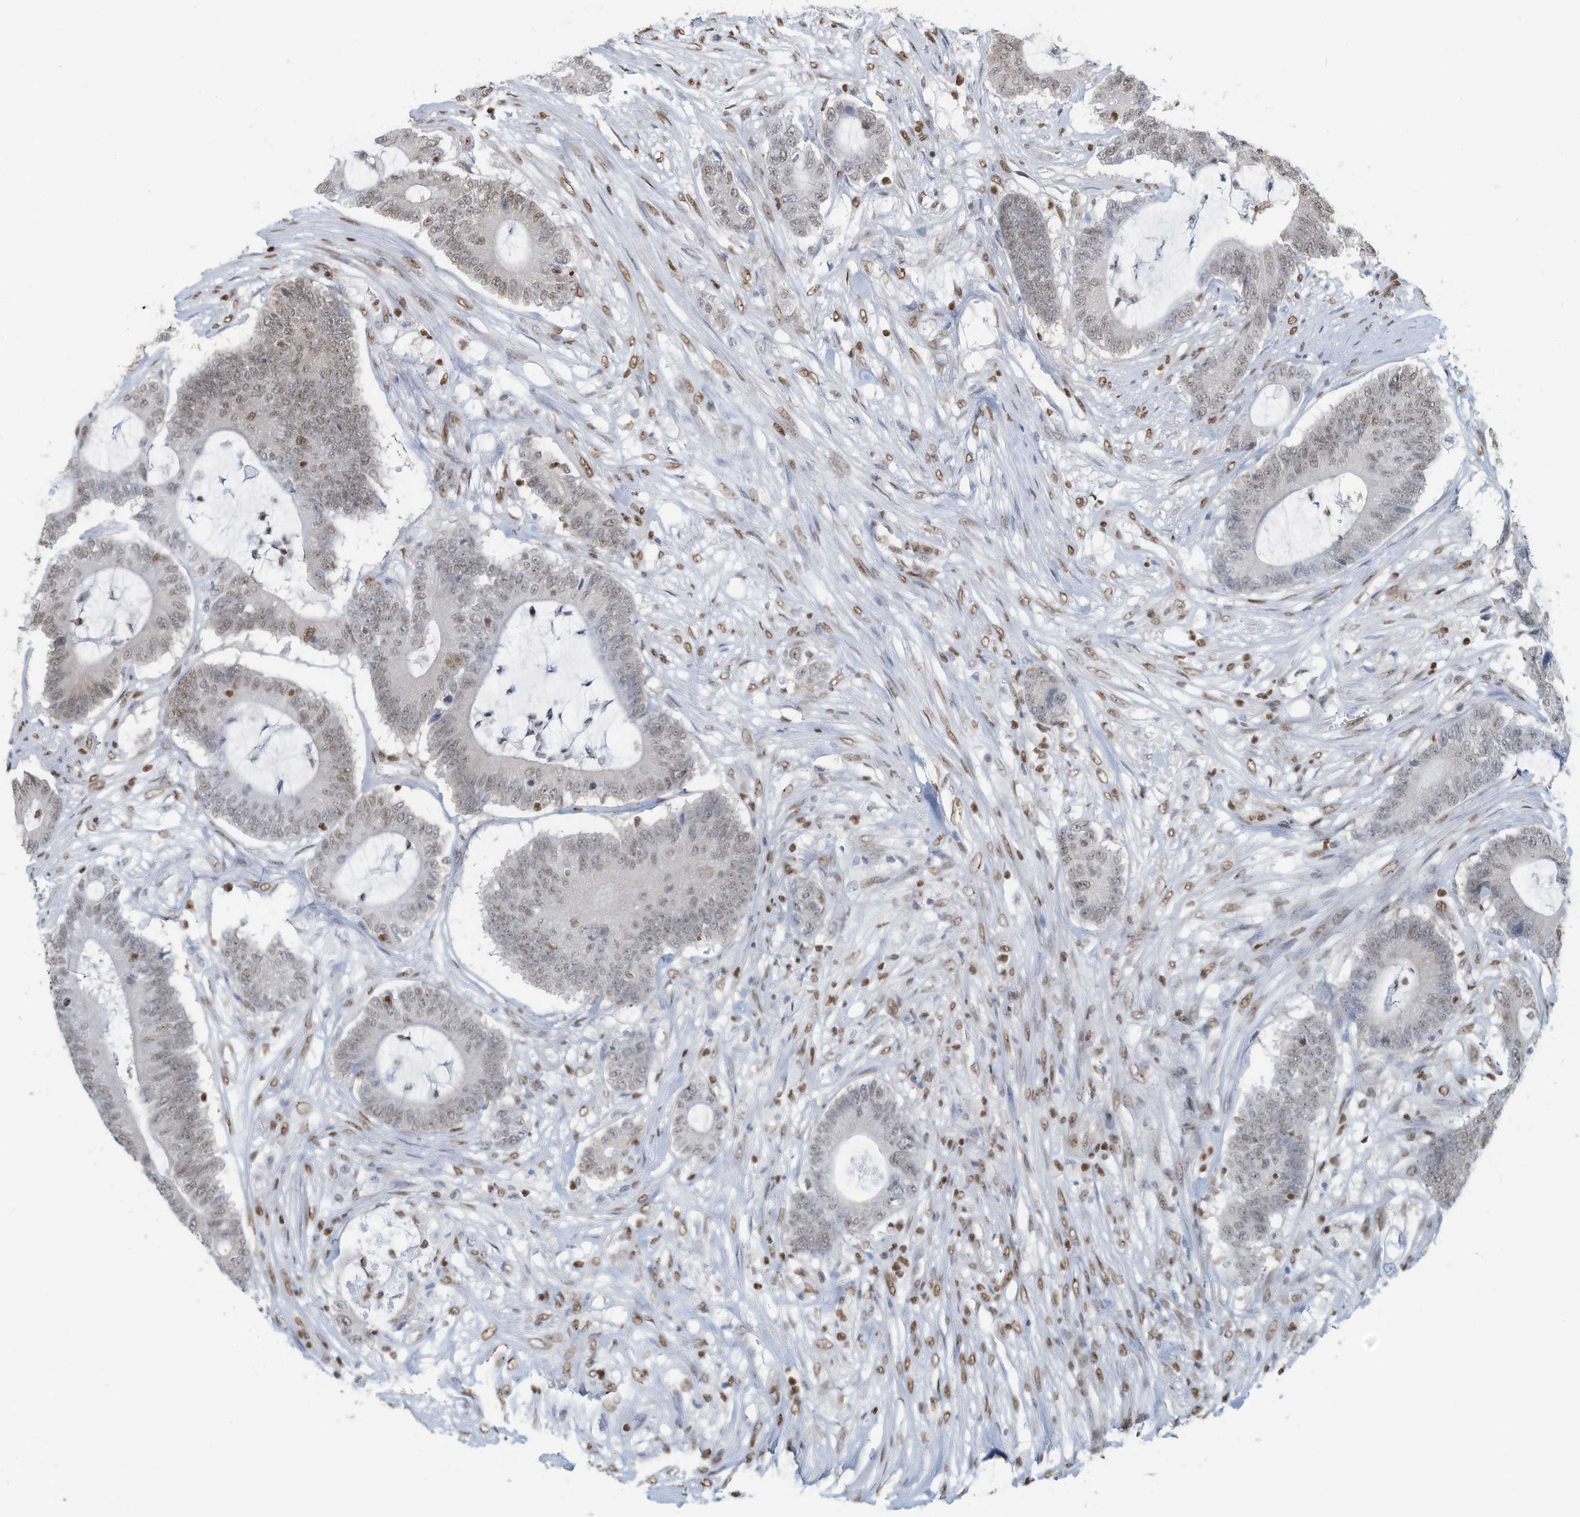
{"staining": {"intensity": "moderate", "quantity": "<25%", "location": "nuclear"}, "tissue": "colorectal cancer", "cell_type": "Tumor cells", "image_type": "cancer", "snomed": [{"axis": "morphology", "description": "Adenocarcinoma, NOS"}, {"axis": "topography", "description": "Colon"}], "caption": "Immunohistochemistry staining of colorectal cancer (adenocarcinoma), which shows low levels of moderate nuclear positivity in about <25% of tumor cells indicating moderate nuclear protein positivity. The staining was performed using DAB (3,3'-diaminobenzidine) (brown) for protein detection and nuclei were counterstained in hematoxylin (blue).", "gene": "SARNP", "patient": {"sex": "female", "age": 84}}